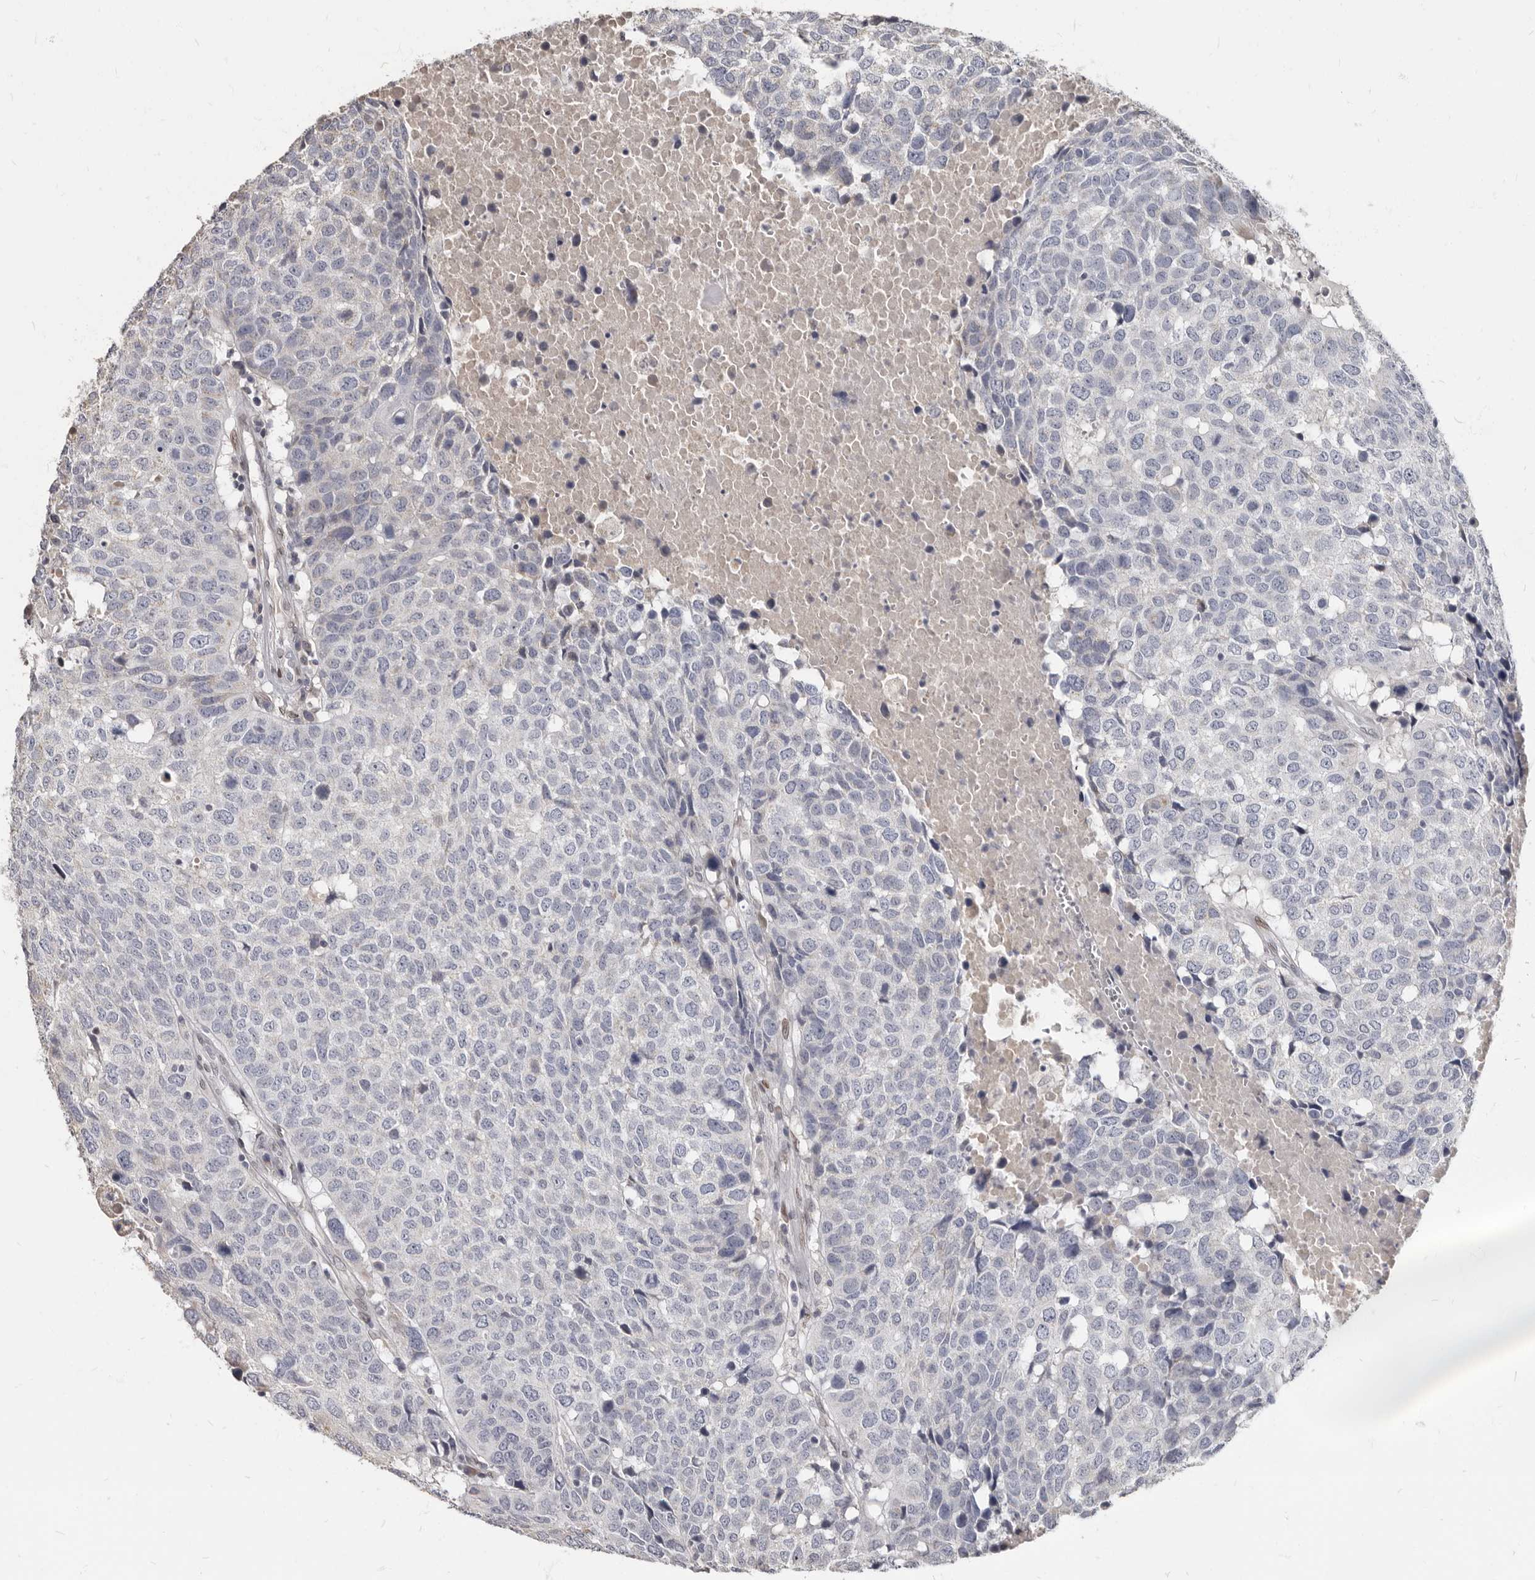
{"staining": {"intensity": "negative", "quantity": "none", "location": "none"}, "tissue": "head and neck cancer", "cell_type": "Tumor cells", "image_type": "cancer", "snomed": [{"axis": "morphology", "description": "Squamous cell carcinoma, NOS"}, {"axis": "topography", "description": "Head-Neck"}], "caption": "High magnification brightfield microscopy of head and neck squamous cell carcinoma stained with DAB (3,3'-diaminobenzidine) (brown) and counterstained with hematoxylin (blue): tumor cells show no significant staining.", "gene": "MRGPRF", "patient": {"sex": "male", "age": 66}}